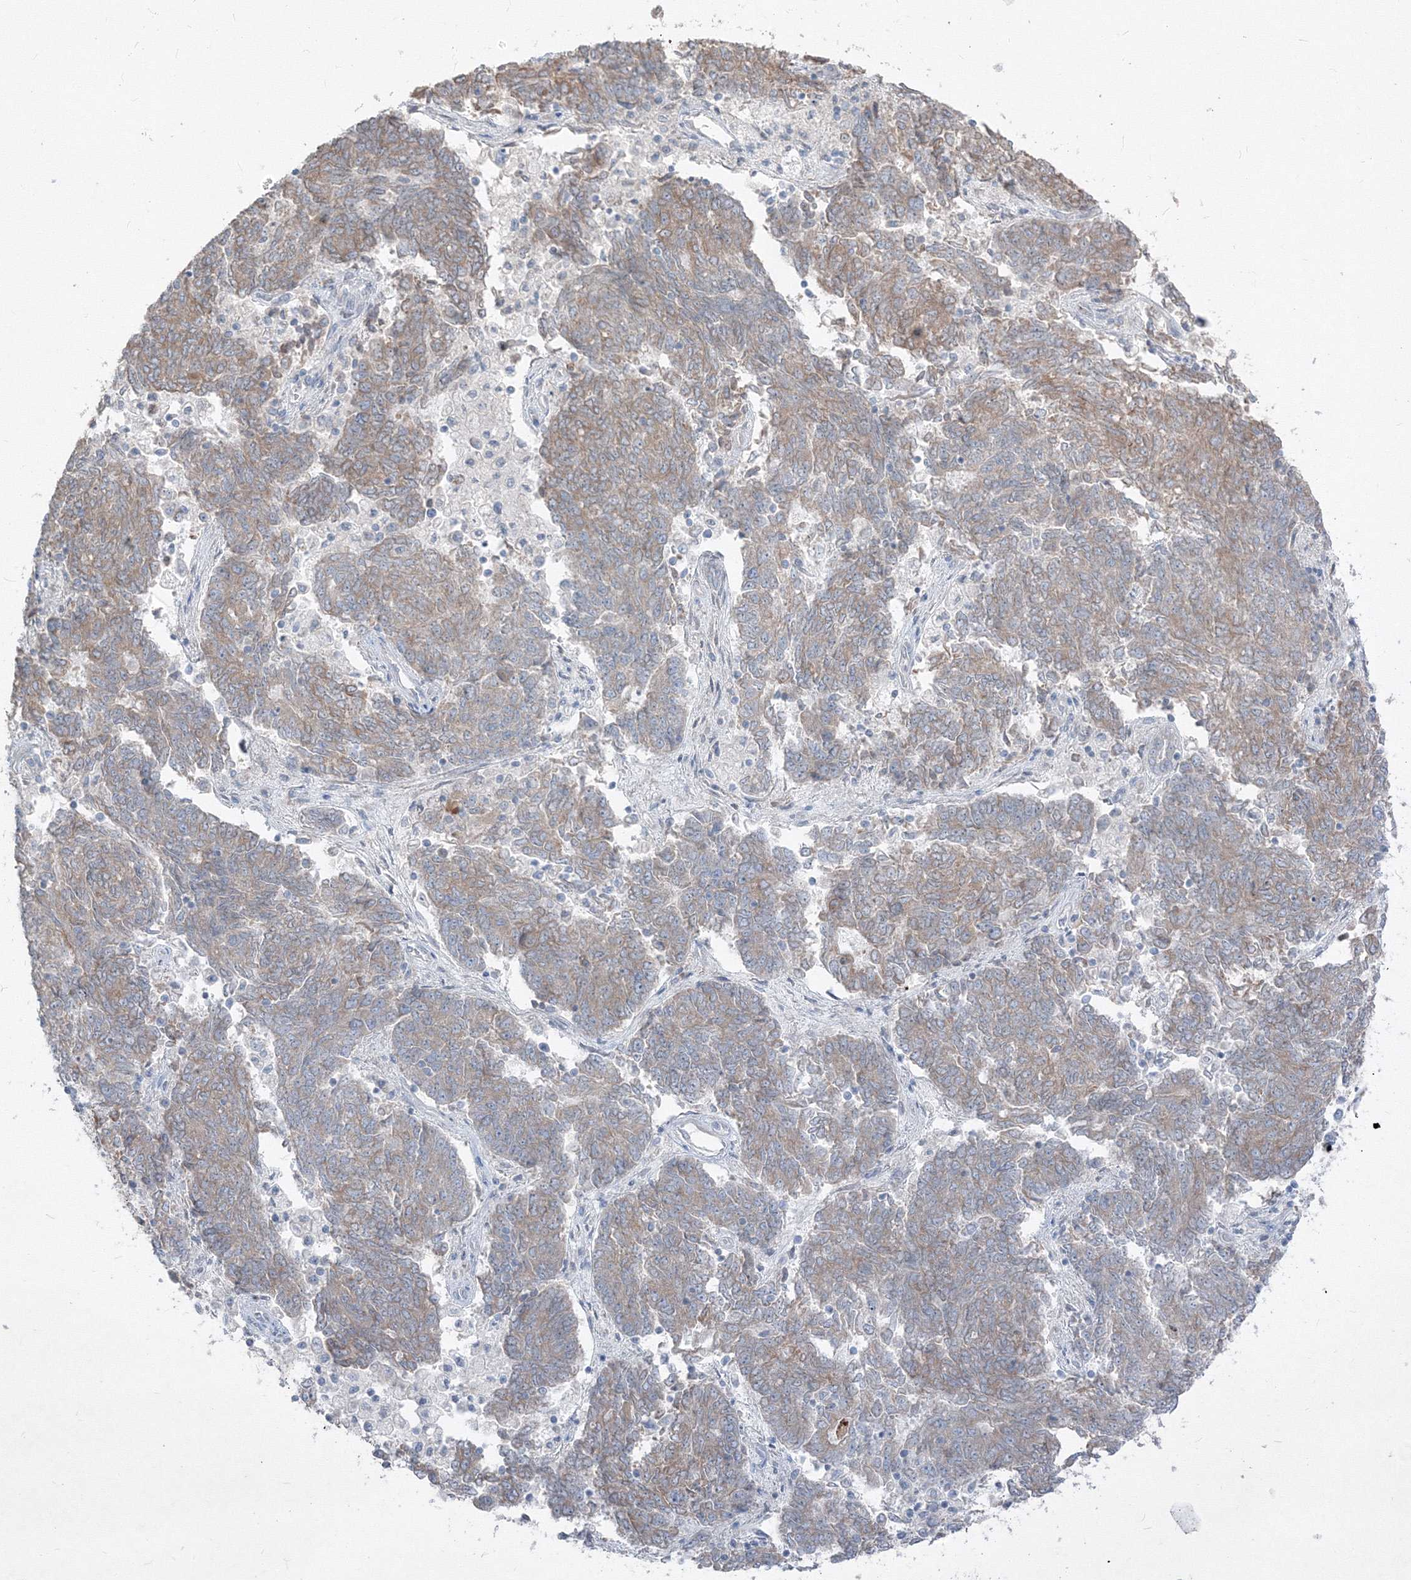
{"staining": {"intensity": "weak", "quantity": ">75%", "location": "cytoplasmic/membranous"}, "tissue": "endometrial cancer", "cell_type": "Tumor cells", "image_type": "cancer", "snomed": [{"axis": "morphology", "description": "Adenocarcinoma, NOS"}, {"axis": "topography", "description": "Endometrium"}], "caption": "Brown immunohistochemical staining in endometrial cancer (adenocarcinoma) reveals weak cytoplasmic/membranous expression in approximately >75% of tumor cells.", "gene": "IFNAR1", "patient": {"sex": "female", "age": 80}}